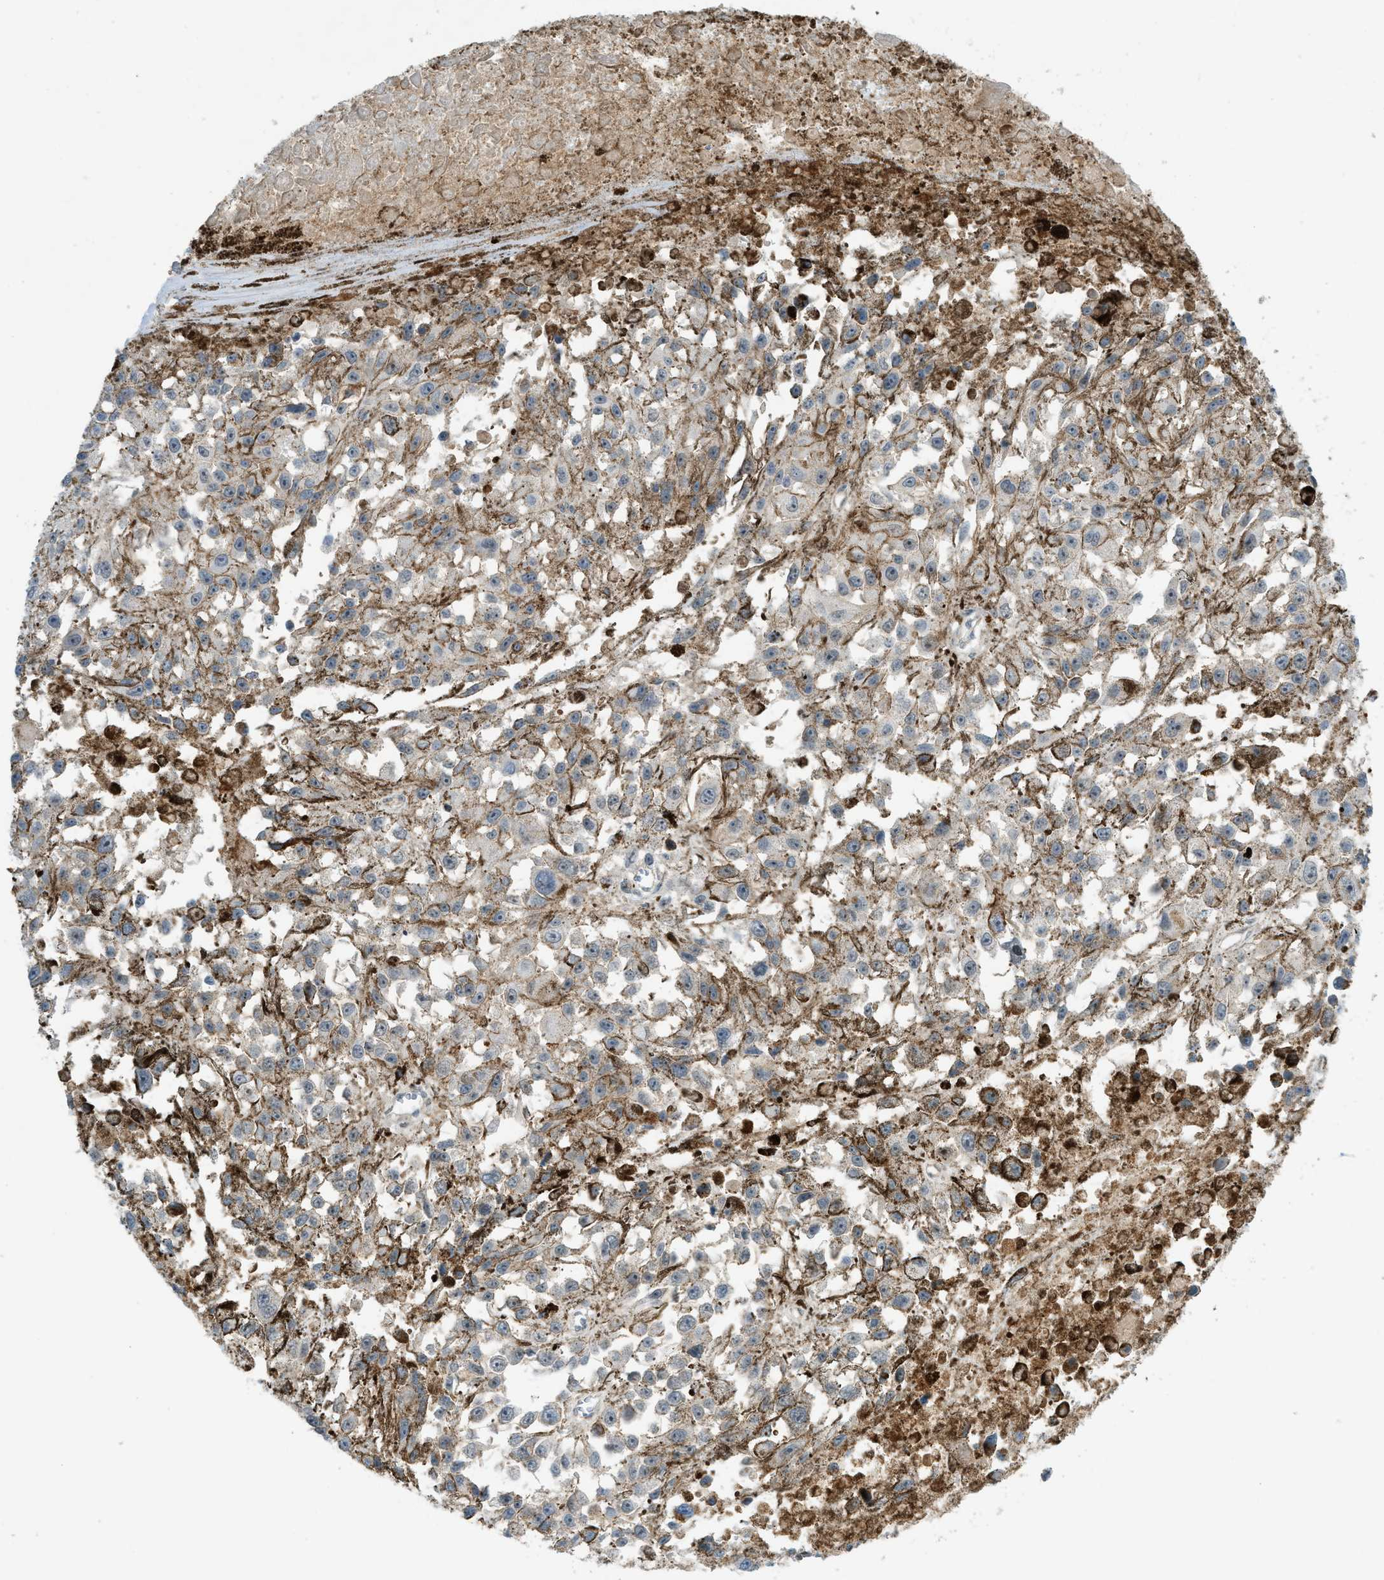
{"staining": {"intensity": "weak", "quantity": "<25%", "location": "cytoplasmic/membranous"}, "tissue": "melanoma", "cell_type": "Tumor cells", "image_type": "cancer", "snomed": [{"axis": "morphology", "description": "Malignant melanoma, Metastatic site"}, {"axis": "topography", "description": "Lymph node"}], "caption": "There is no significant expression in tumor cells of malignant melanoma (metastatic site).", "gene": "GRK6", "patient": {"sex": "male", "age": 59}}